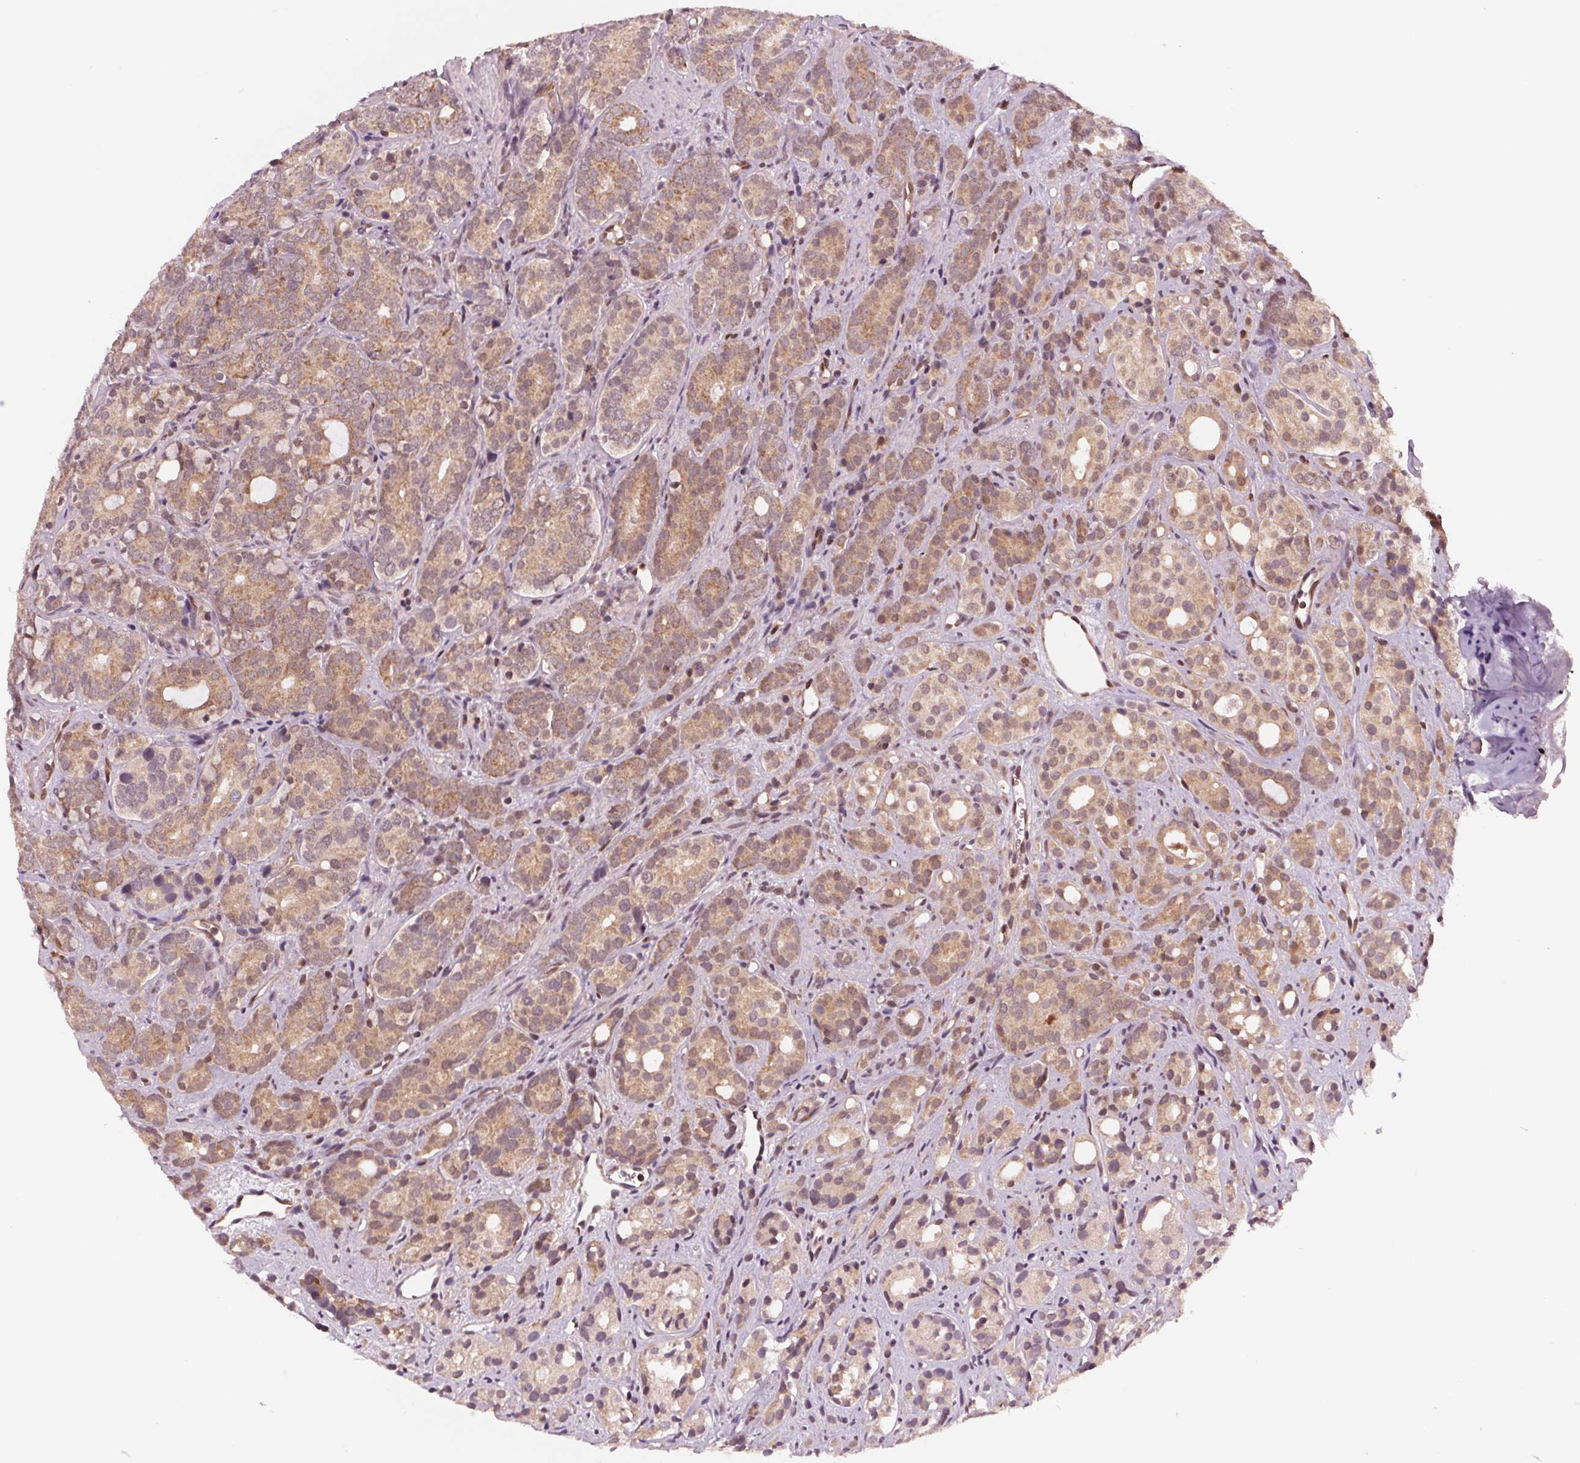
{"staining": {"intensity": "moderate", "quantity": ">75%", "location": "cytoplasmic/membranous"}, "tissue": "prostate cancer", "cell_type": "Tumor cells", "image_type": "cancer", "snomed": [{"axis": "morphology", "description": "Adenocarcinoma, High grade"}, {"axis": "topography", "description": "Prostate"}], "caption": "Immunohistochemistry (IHC) (DAB (3,3'-diaminobenzidine)) staining of prostate cancer (adenocarcinoma (high-grade)) demonstrates moderate cytoplasmic/membranous protein positivity in approximately >75% of tumor cells.", "gene": "STAT3", "patient": {"sex": "male", "age": 84}}